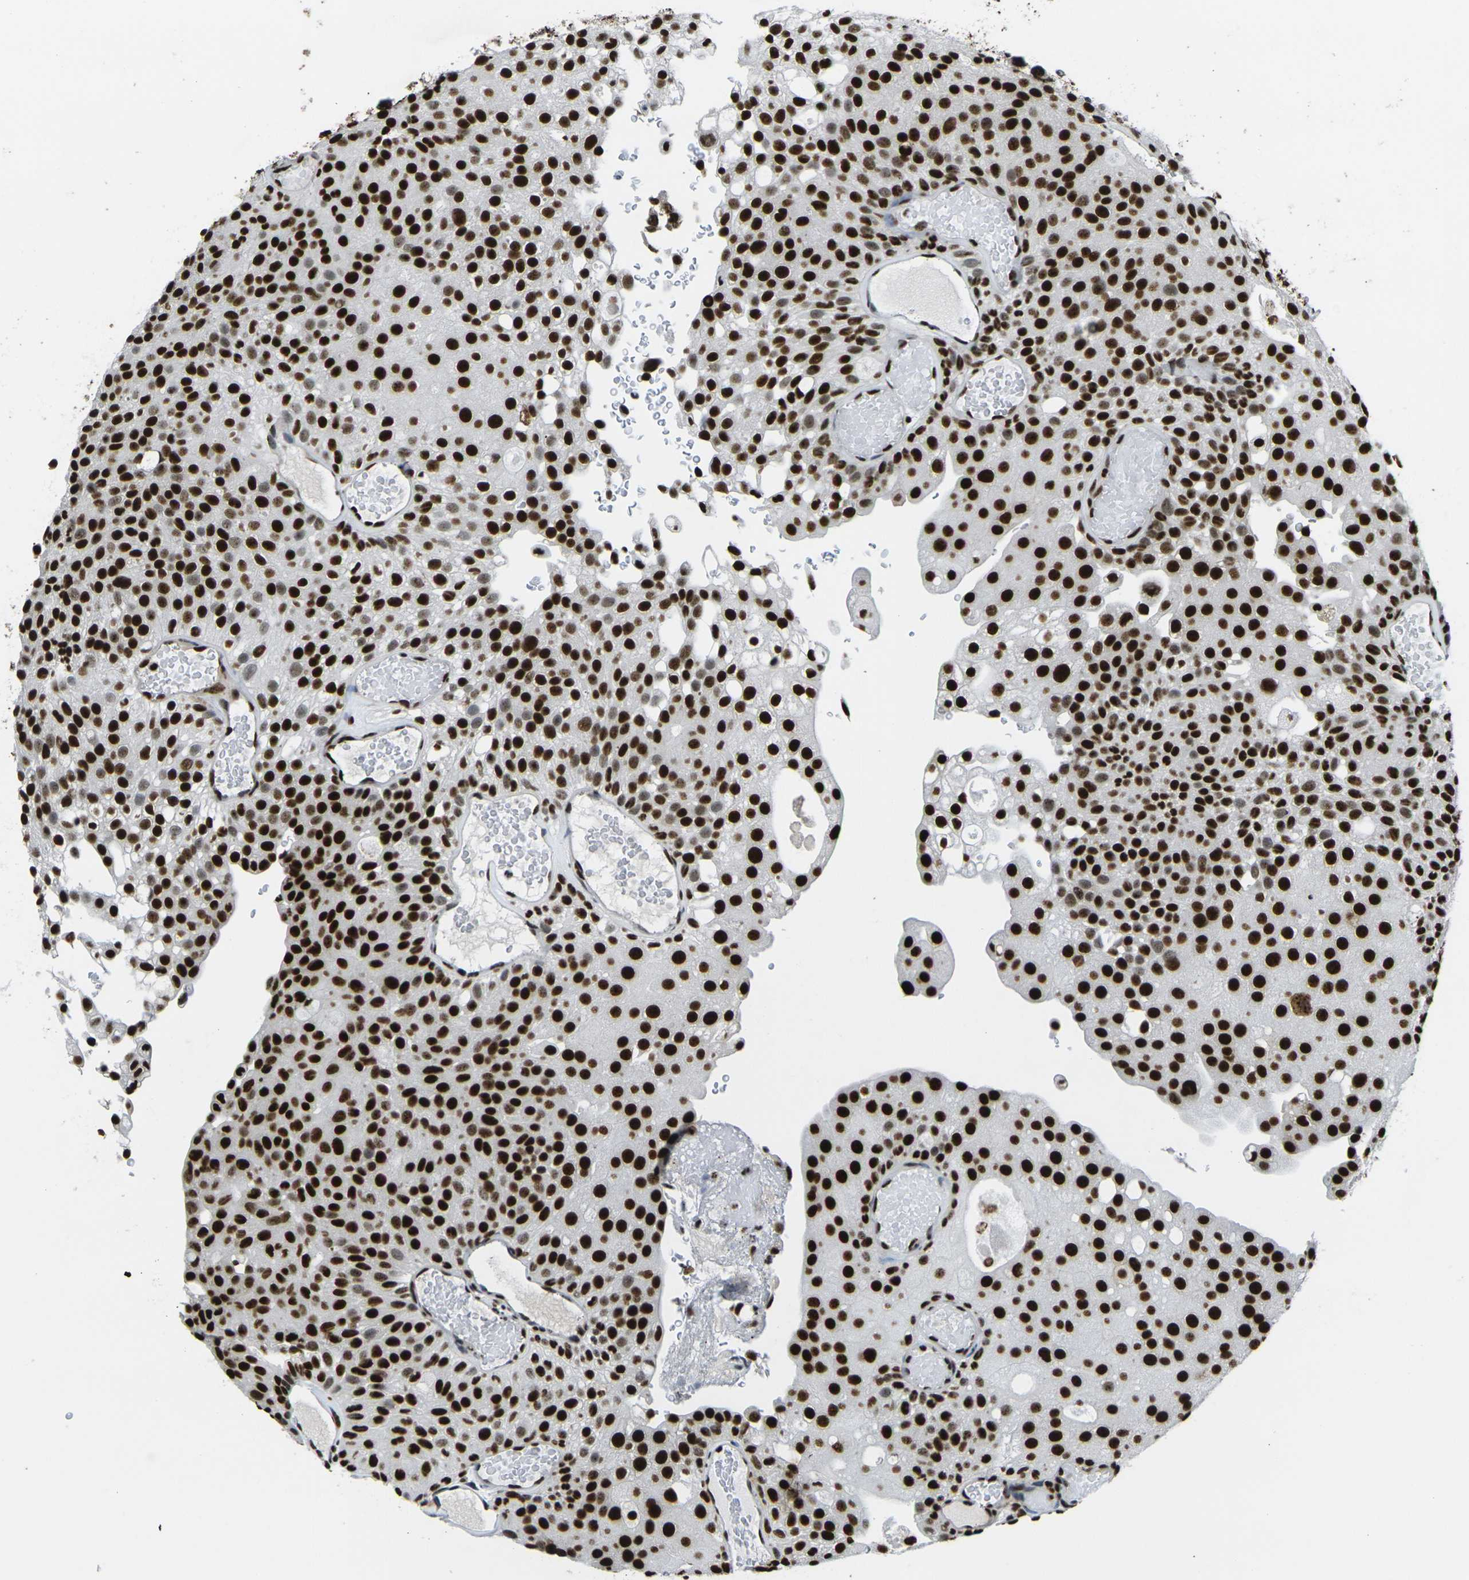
{"staining": {"intensity": "strong", "quantity": ">75%", "location": "nuclear"}, "tissue": "urothelial cancer", "cell_type": "Tumor cells", "image_type": "cancer", "snomed": [{"axis": "morphology", "description": "Urothelial carcinoma, Low grade"}, {"axis": "topography", "description": "Urinary bladder"}], "caption": "About >75% of tumor cells in low-grade urothelial carcinoma display strong nuclear protein expression as visualized by brown immunohistochemical staining.", "gene": "SMARCC1", "patient": {"sex": "male", "age": 78}}